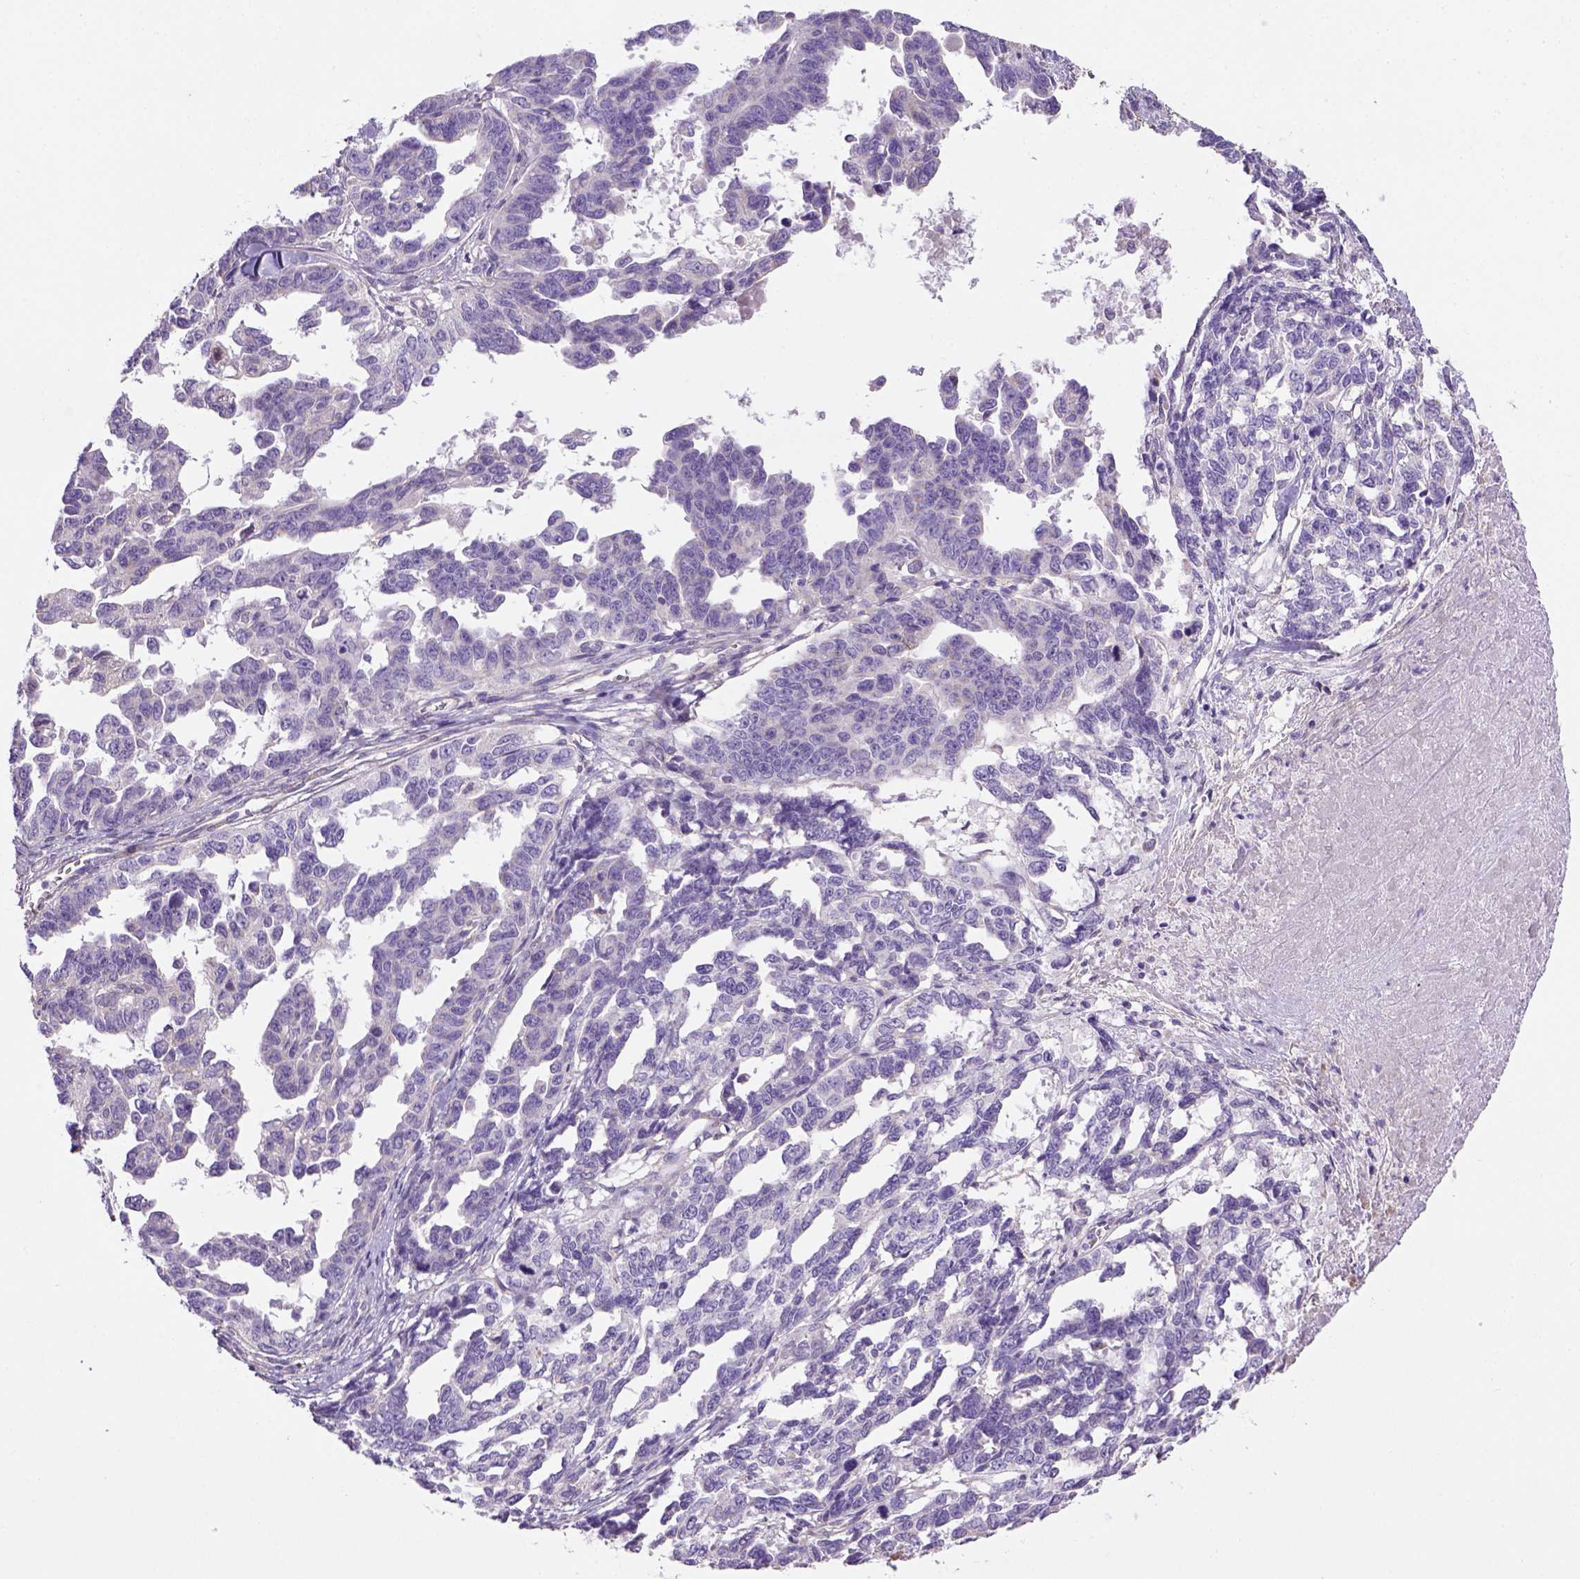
{"staining": {"intensity": "negative", "quantity": "none", "location": "none"}, "tissue": "ovarian cancer", "cell_type": "Tumor cells", "image_type": "cancer", "snomed": [{"axis": "morphology", "description": "Cystadenocarcinoma, serous, NOS"}, {"axis": "topography", "description": "Ovary"}], "caption": "A high-resolution image shows immunohistochemistry staining of ovarian cancer, which displays no significant positivity in tumor cells.", "gene": "HTRA1", "patient": {"sex": "female", "age": 69}}